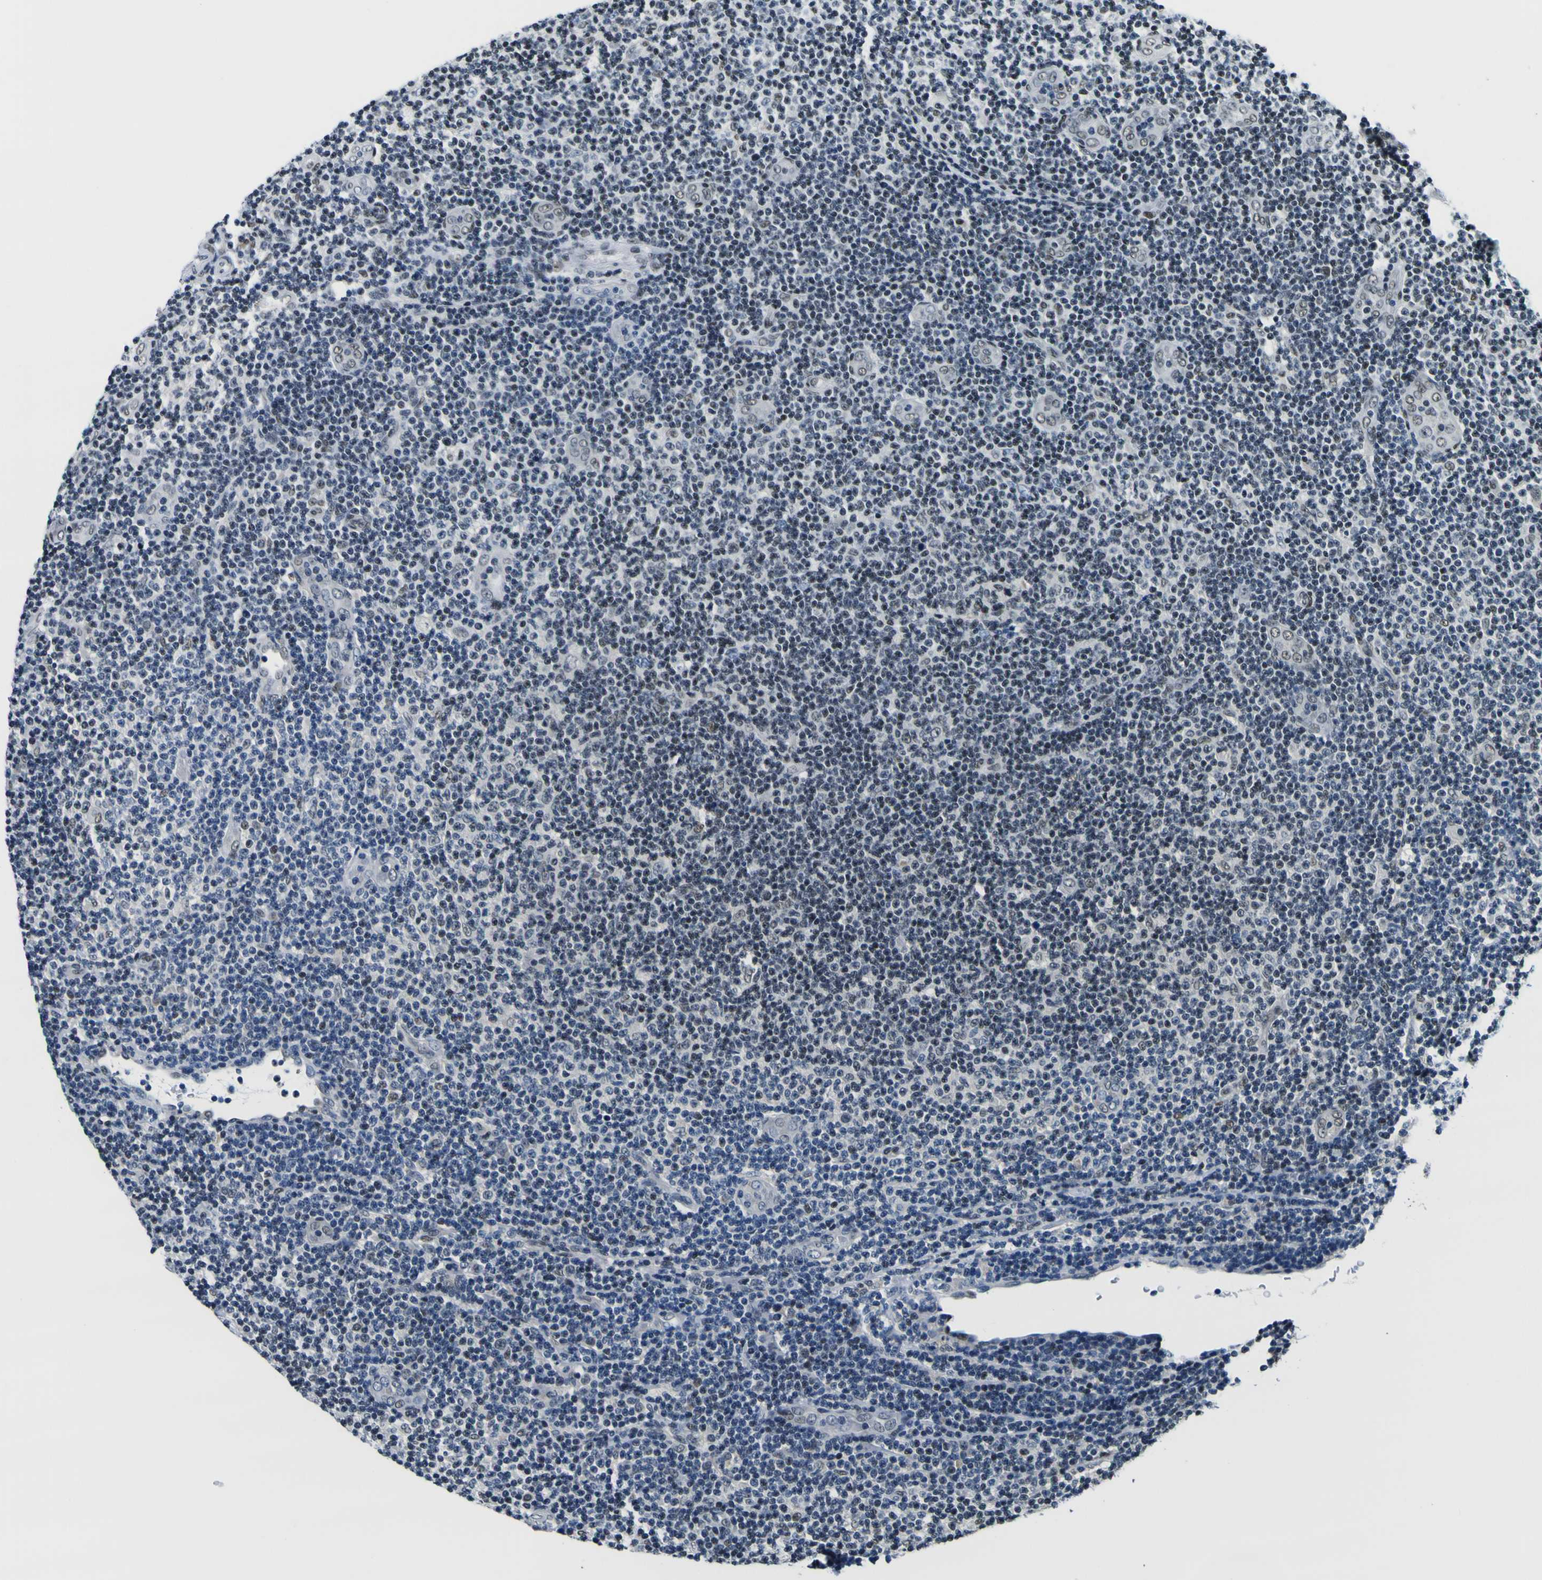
{"staining": {"intensity": "weak", "quantity": ">75%", "location": "nuclear"}, "tissue": "lymphoma", "cell_type": "Tumor cells", "image_type": "cancer", "snomed": [{"axis": "morphology", "description": "Malignant lymphoma, non-Hodgkin's type, Low grade"}, {"axis": "topography", "description": "Lymph node"}], "caption": "Human lymphoma stained with a protein marker exhibits weak staining in tumor cells.", "gene": "SP1", "patient": {"sex": "male", "age": 83}}